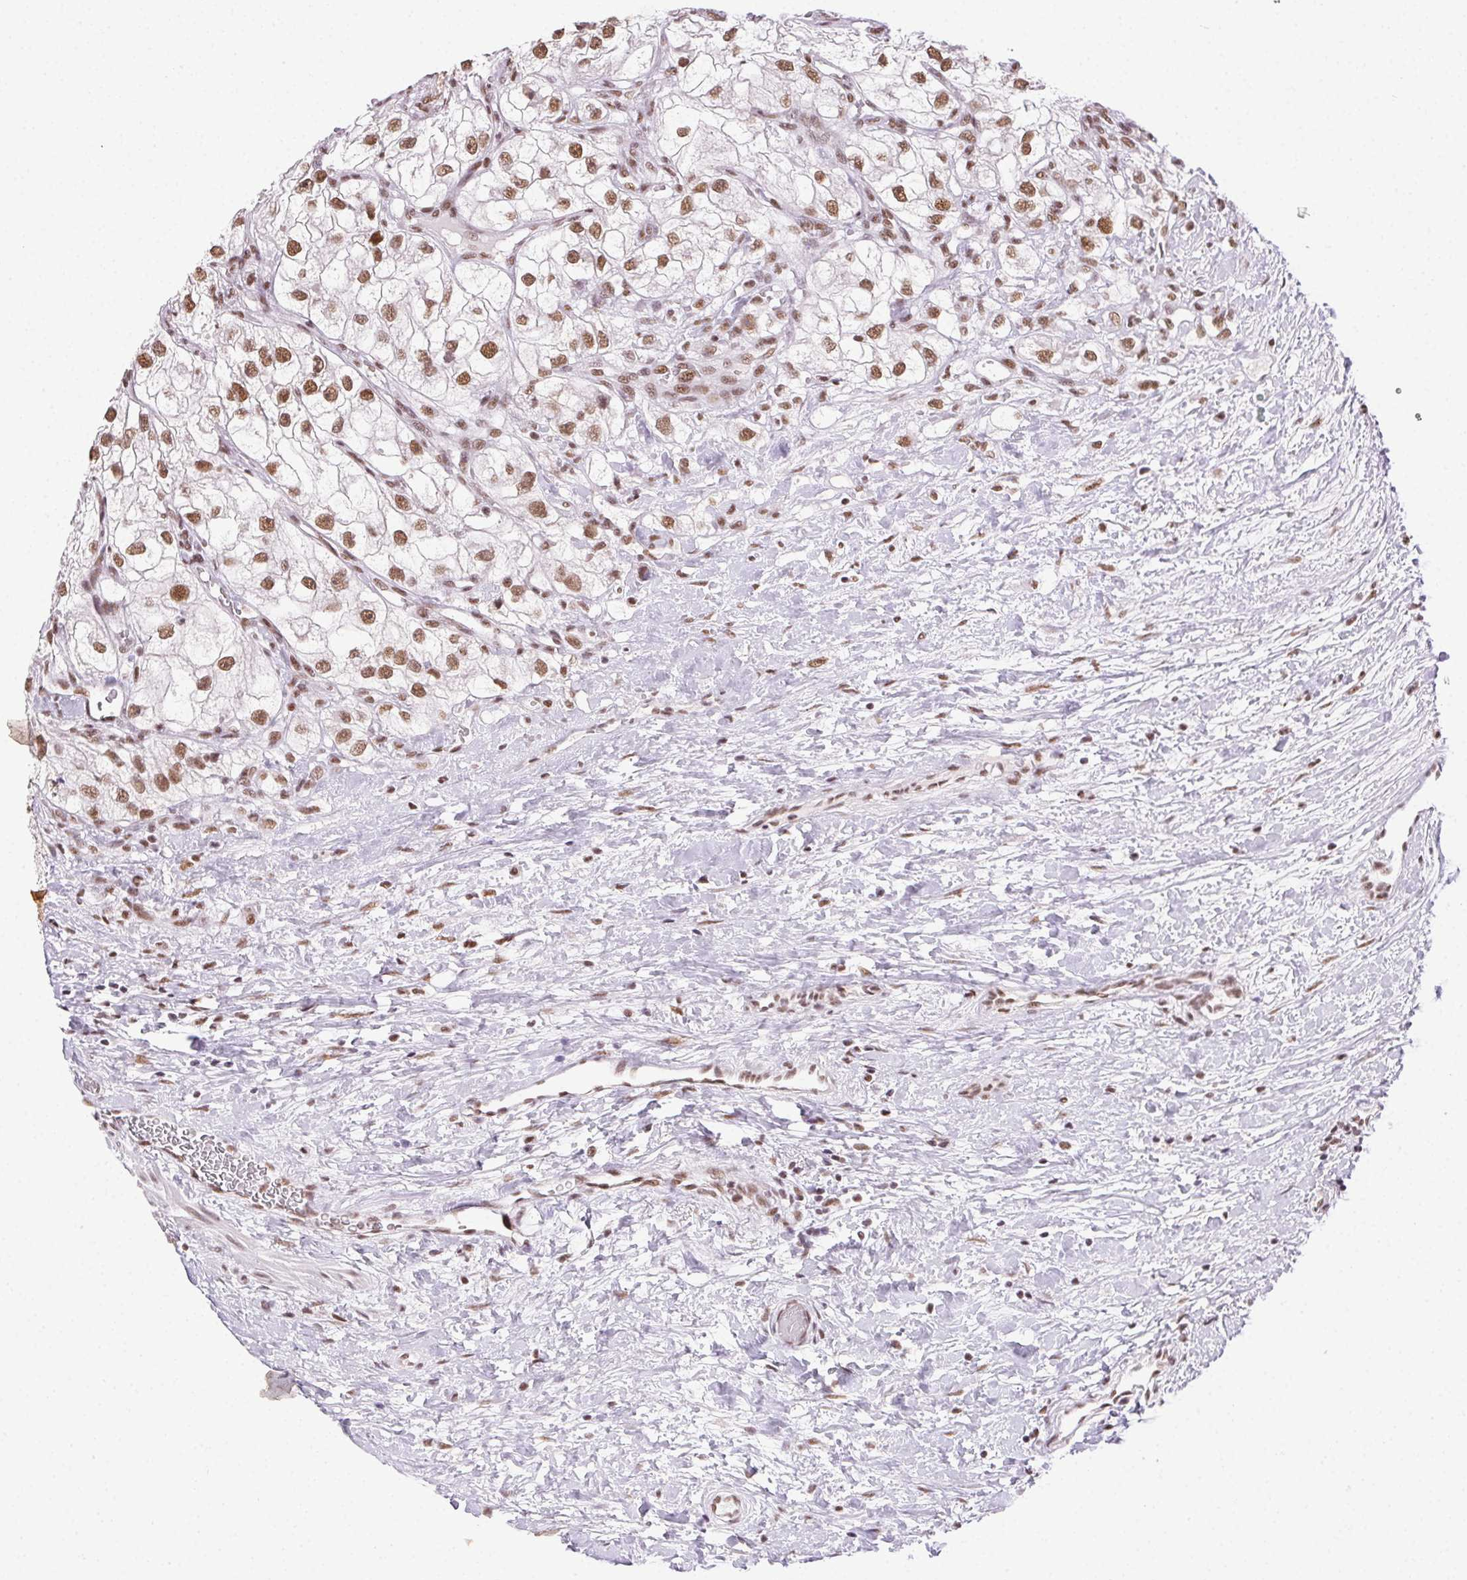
{"staining": {"intensity": "moderate", "quantity": ">75%", "location": "nuclear"}, "tissue": "renal cancer", "cell_type": "Tumor cells", "image_type": "cancer", "snomed": [{"axis": "morphology", "description": "Adenocarcinoma, NOS"}, {"axis": "topography", "description": "Kidney"}], "caption": "IHC (DAB) staining of human renal cancer (adenocarcinoma) reveals moderate nuclear protein staining in about >75% of tumor cells. IHC stains the protein in brown and the nuclei are stained blue.", "gene": "TRA2B", "patient": {"sex": "male", "age": 59}}